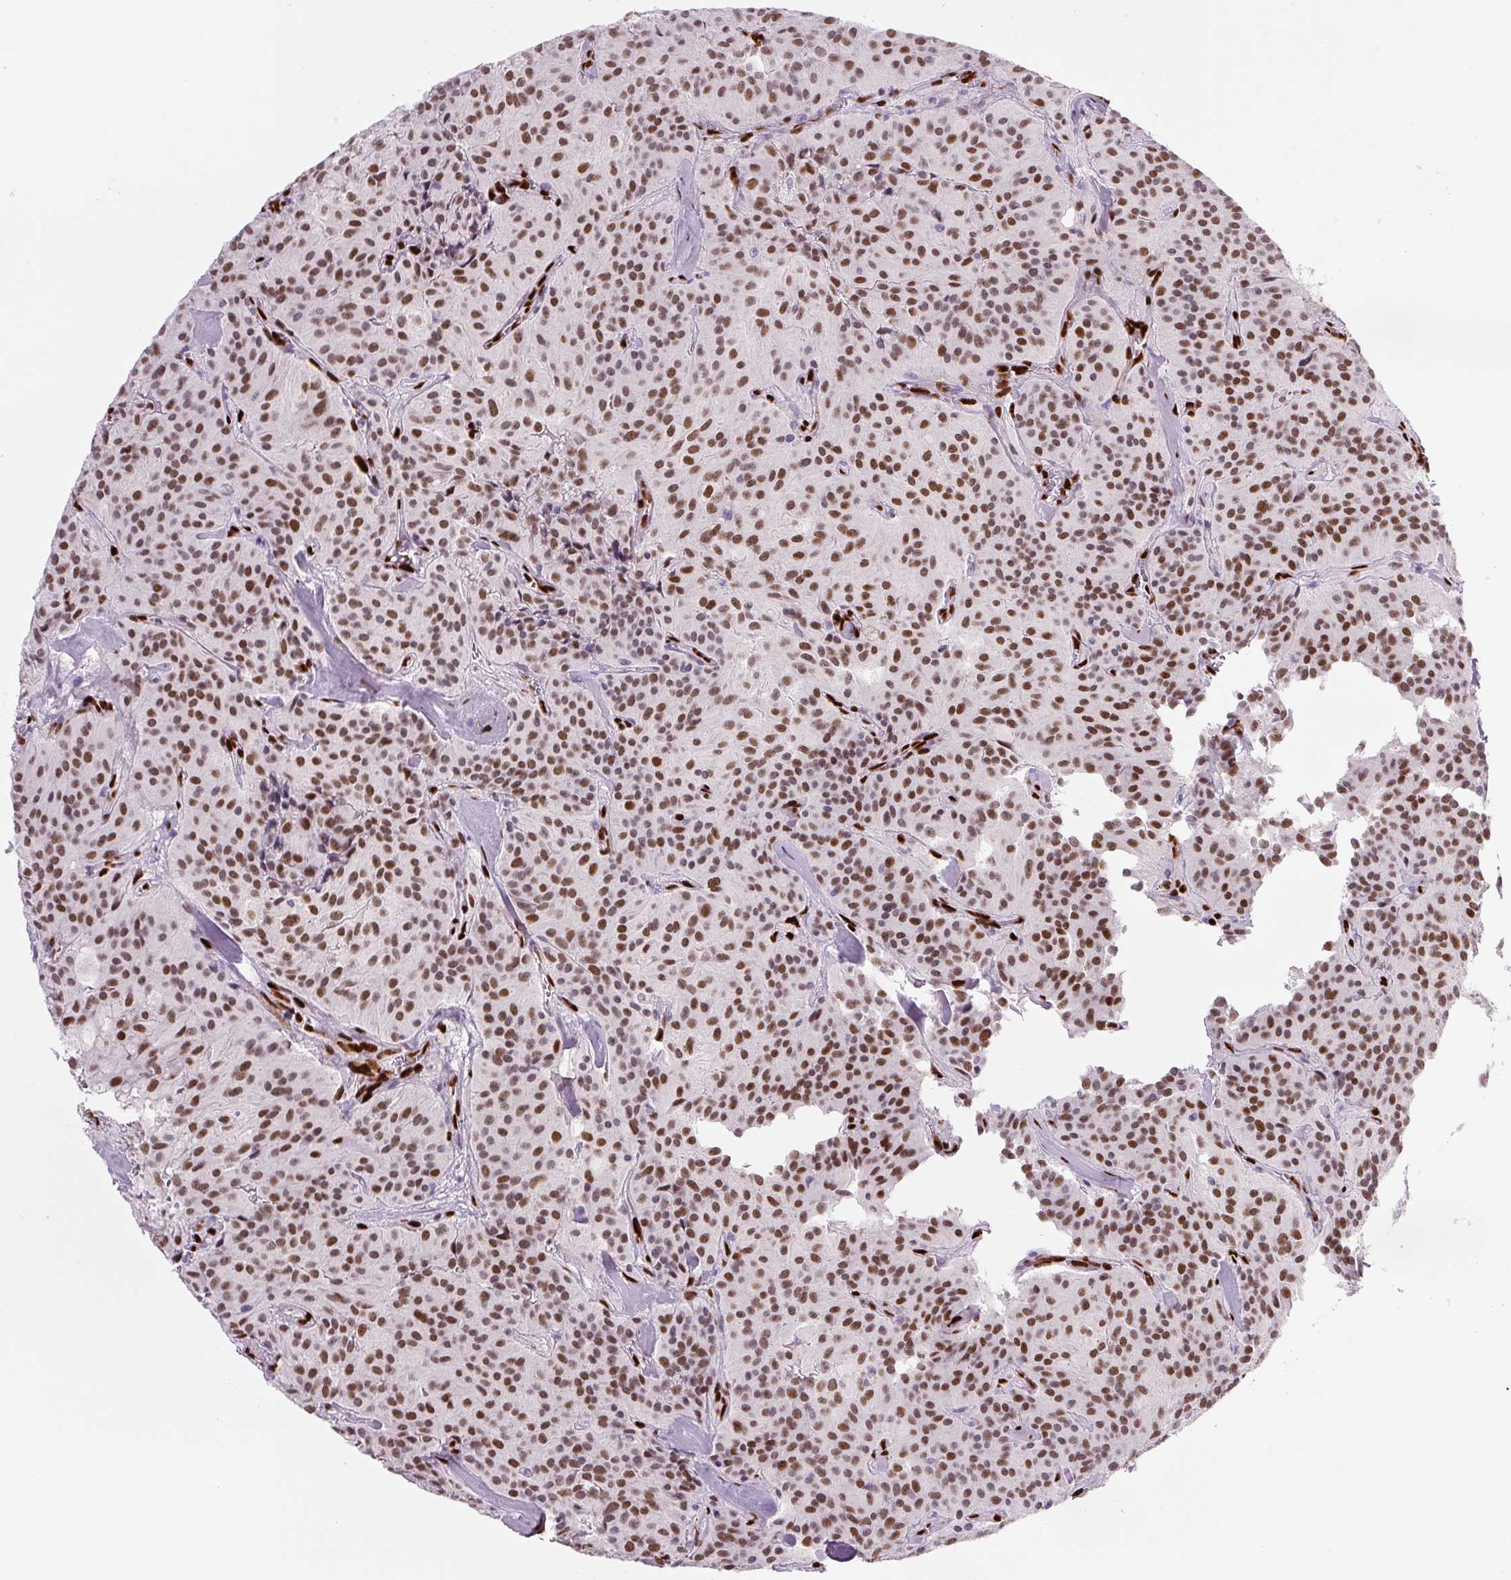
{"staining": {"intensity": "moderate", "quantity": ">75%", "location": "nuclear"}, "tissue": "glioma", "cell_type": "Tumor cells", "image_type": "cancer", "snomed": [{"axis": "morphology", "description": "Glioma, malignant, Low grade"}, {"axis": "topography", "description": "Brain"}], "caption": "Brown immunohistochemical staining in human malignant glioma (low-grade) reveals moderate nuclear positivity in about >75% of tumor cells. Ihc stains the protein of interest in brown and the nuclei are stained blue.", "gene": "ZEB1", "patient": {"sex": "male", "age": 42}}